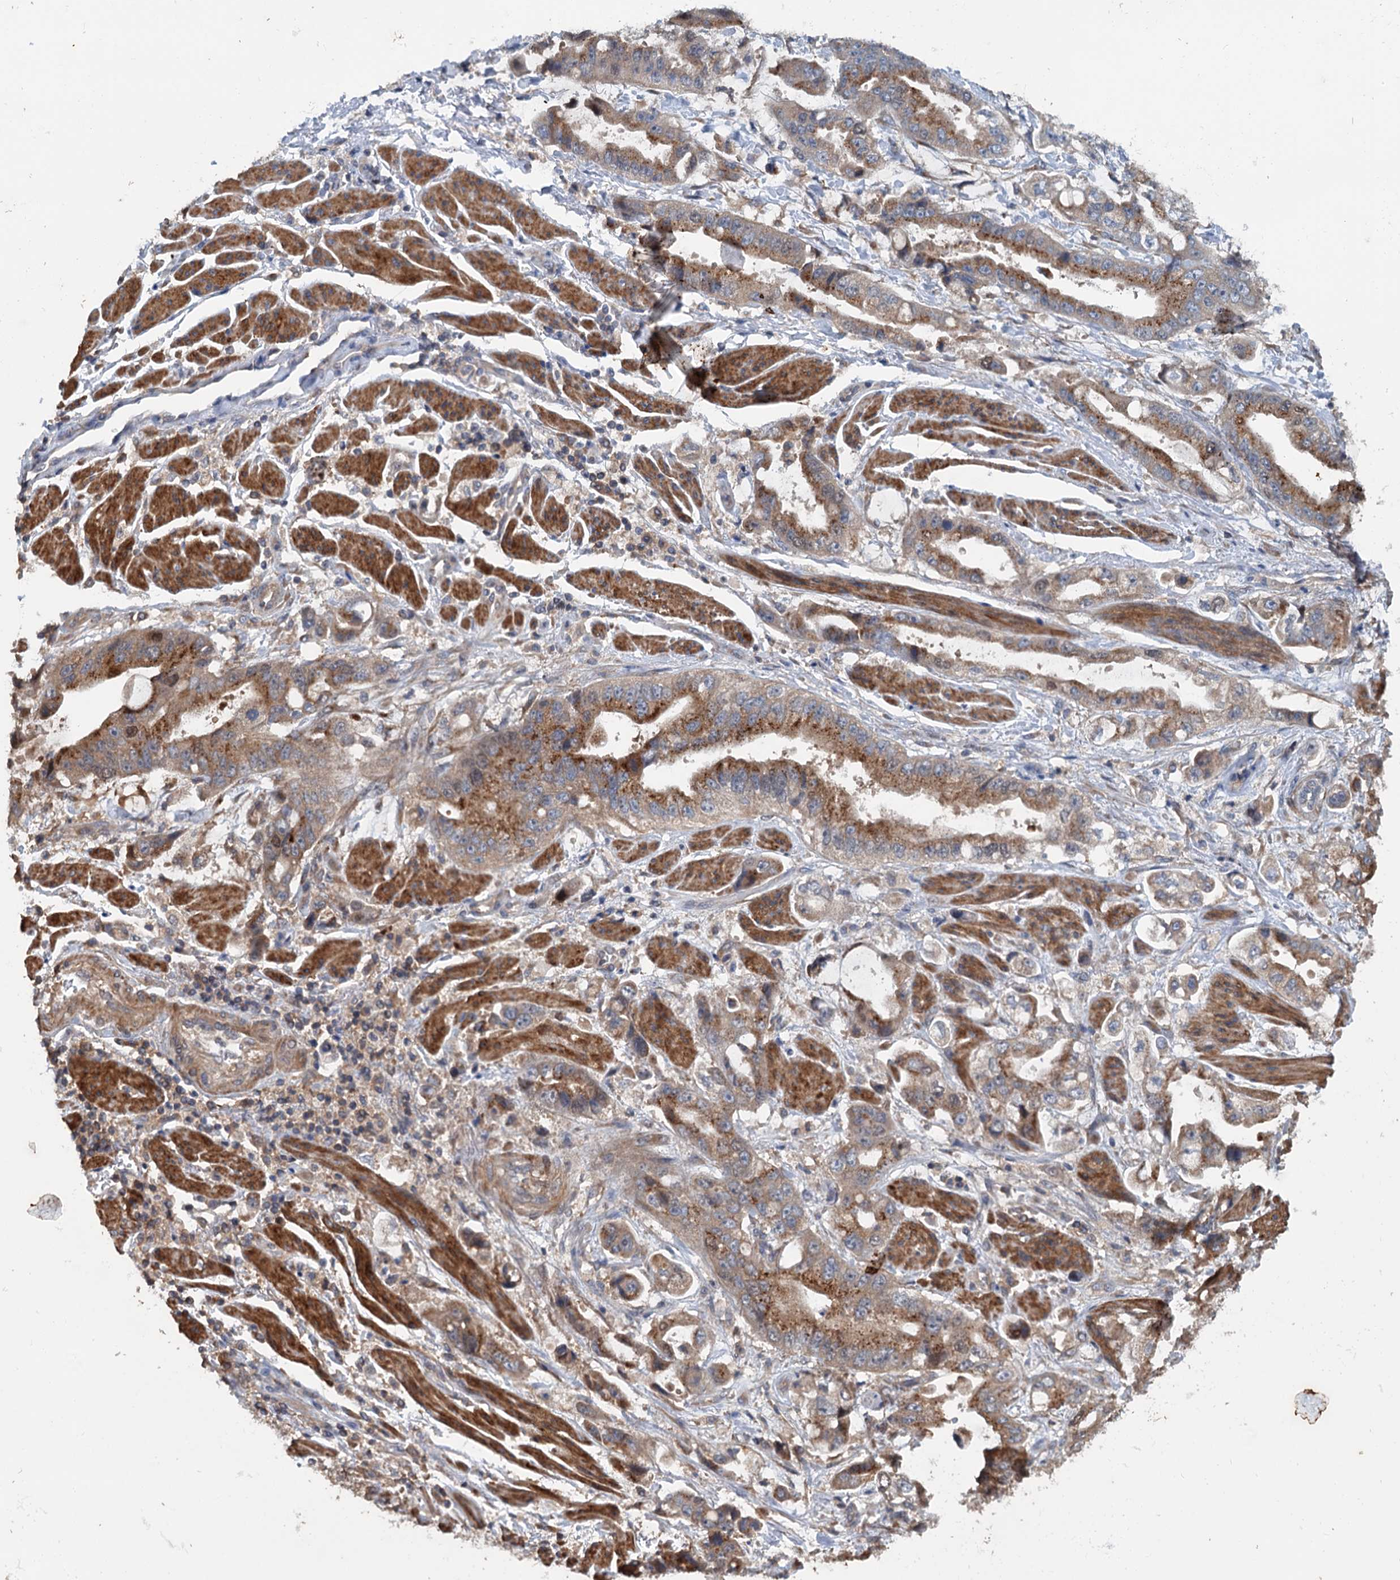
{"staining": {"intensity": "moderate", "quantity": ">75%", "location": "cytoplasmic/membranous"}, "tissue": "stomach cancer", "cell_type": "Tumor cells", "image_type": "cancer", "snomed": [{"axis": "morphology", "description": "Adenocarcinoma, NOS"}, {"axis": "topography", "description": "Stomach"}], "caption": "Moderate cytoplasmic/membranous expression for a protein is present in about >75% of tumor cells of adenocarcinoma (stomach) using IHC.", "gene": "TEDC1", "patient": {"sex": "male", "age": 62}}